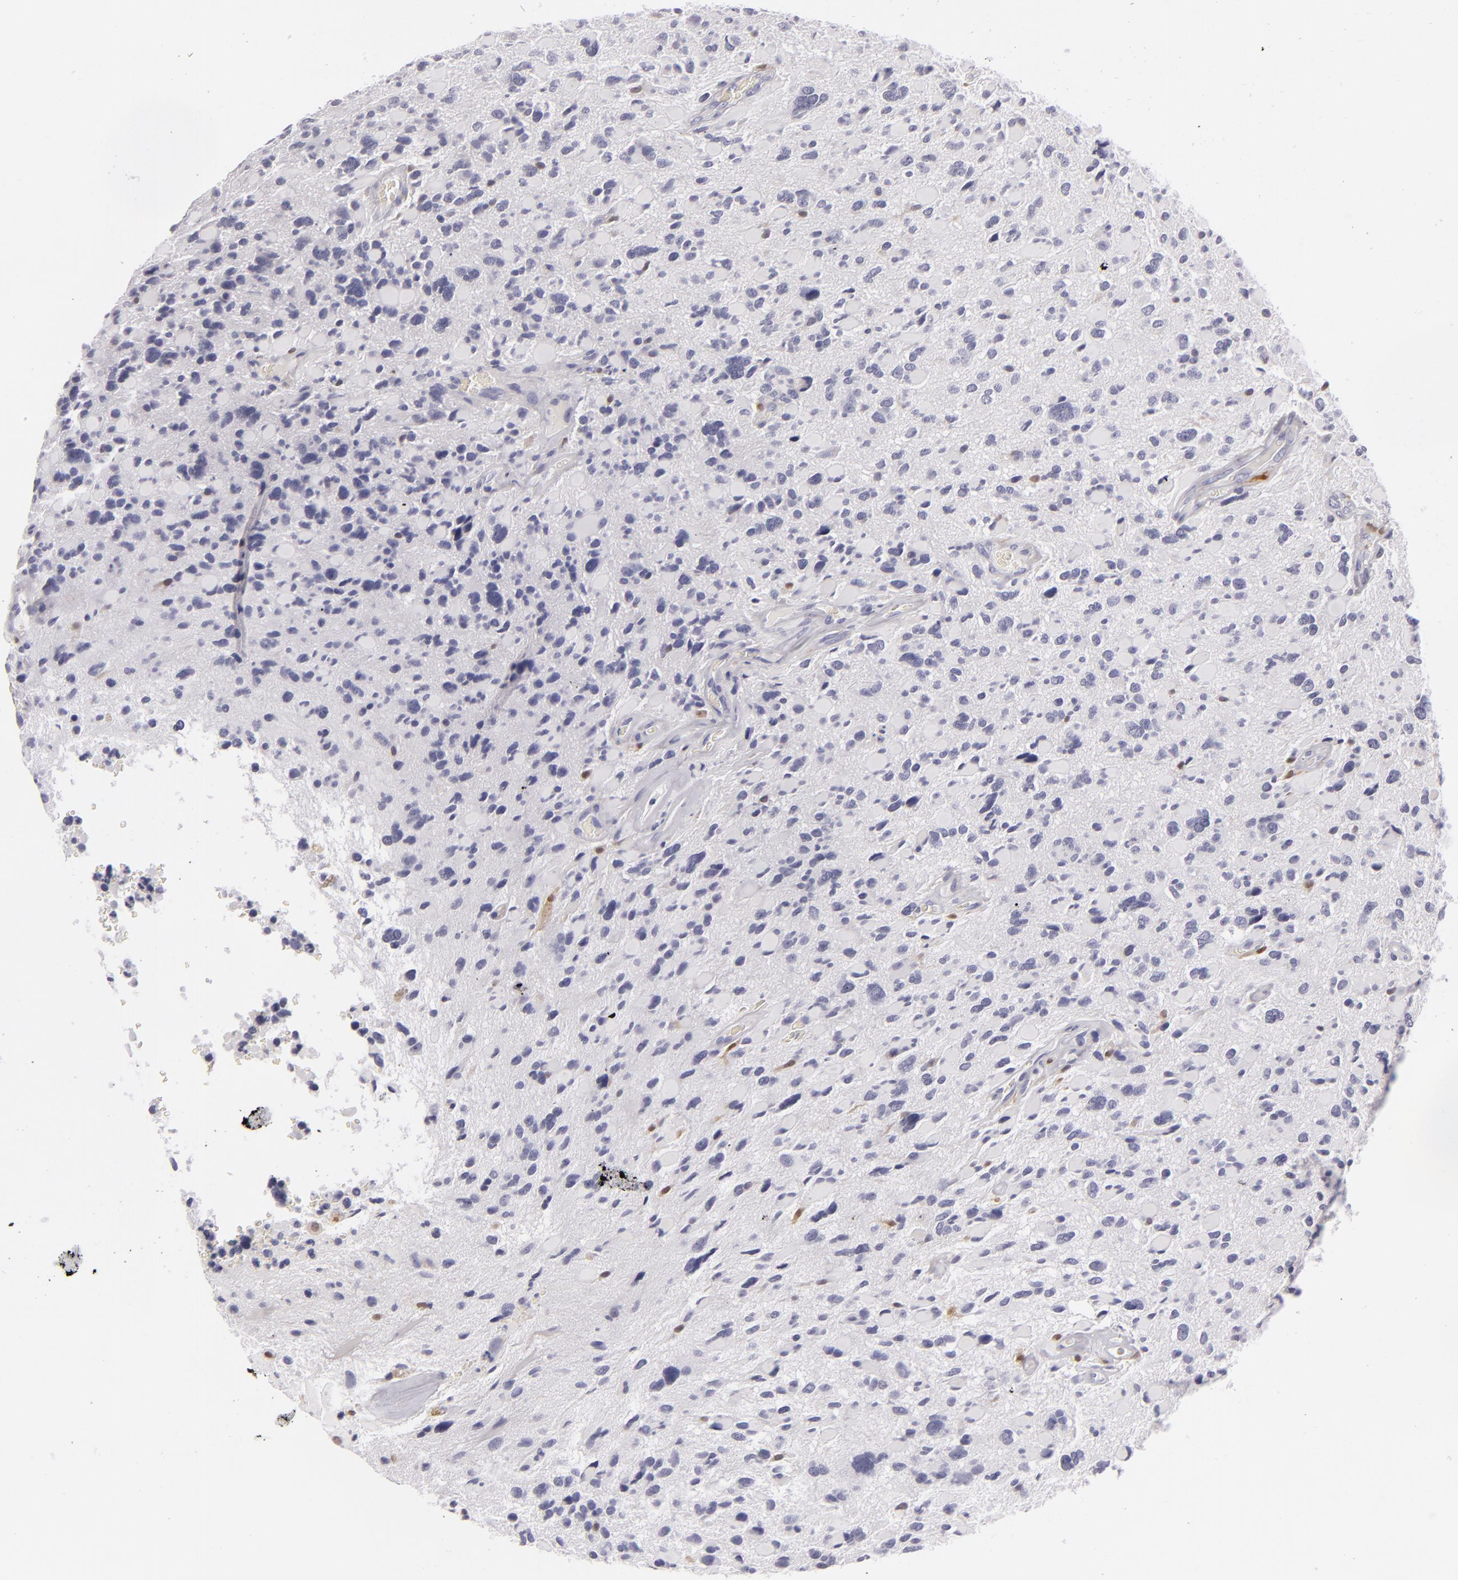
{"staining": {"intensity": "negative", "quantity": "none", "location": "none"}, "tissue": "glioma", "cell_type": "Tumor cells", "image_type": "cancer", "snomed": [{"axis": "morphology", "description": "Glioma, malignant, High grade"}, {"axis": "topography", "description": "Brain"}], "caption": "Tumor cells show no significant positivity in malignant high-grade glioma.", "gene": "F13A1", "patient": {"sex": "female", "age": 37}}